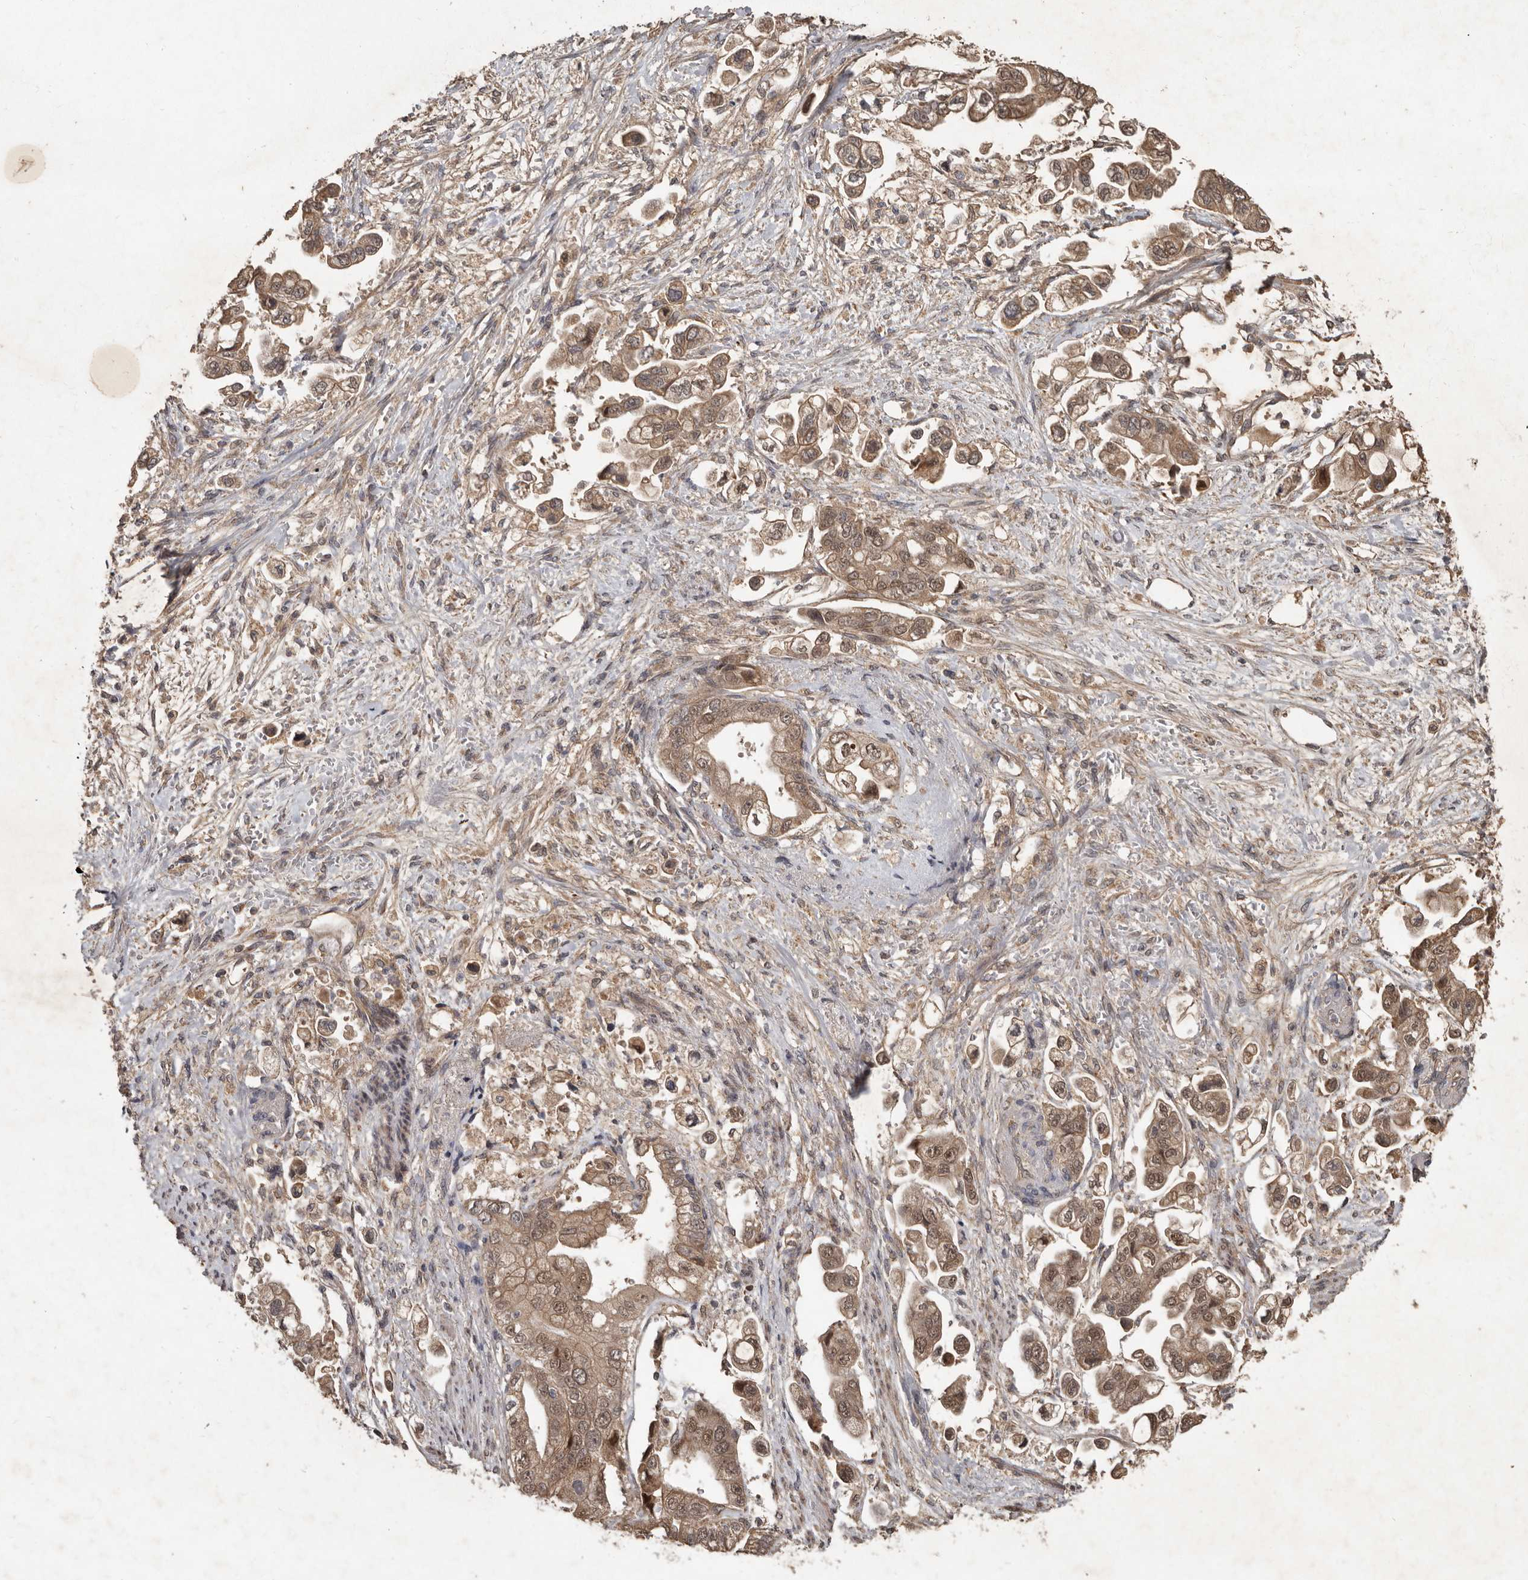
{"staining": {"intensity": "moderate", "quantity": ">75%", "location": "cytoplasmic/membranous,nuclear"}, "tissue": "stomach cancer", "cell_type": "Tumor cells", "image_type": "cancer", "snomed": [{"axis": "morphology", "description": "Adenocarcinoma, NOS"}, {"axis": "topography", "description": "Stomach"}], "caption": "Protein analysis of stomach cancer tissue shows moderate cytoplasmic/membranous and nuclear staining in about >75% of tumor cells.", "gene": "KIF26B", "patient": {"sex": "male", "age": 62}}